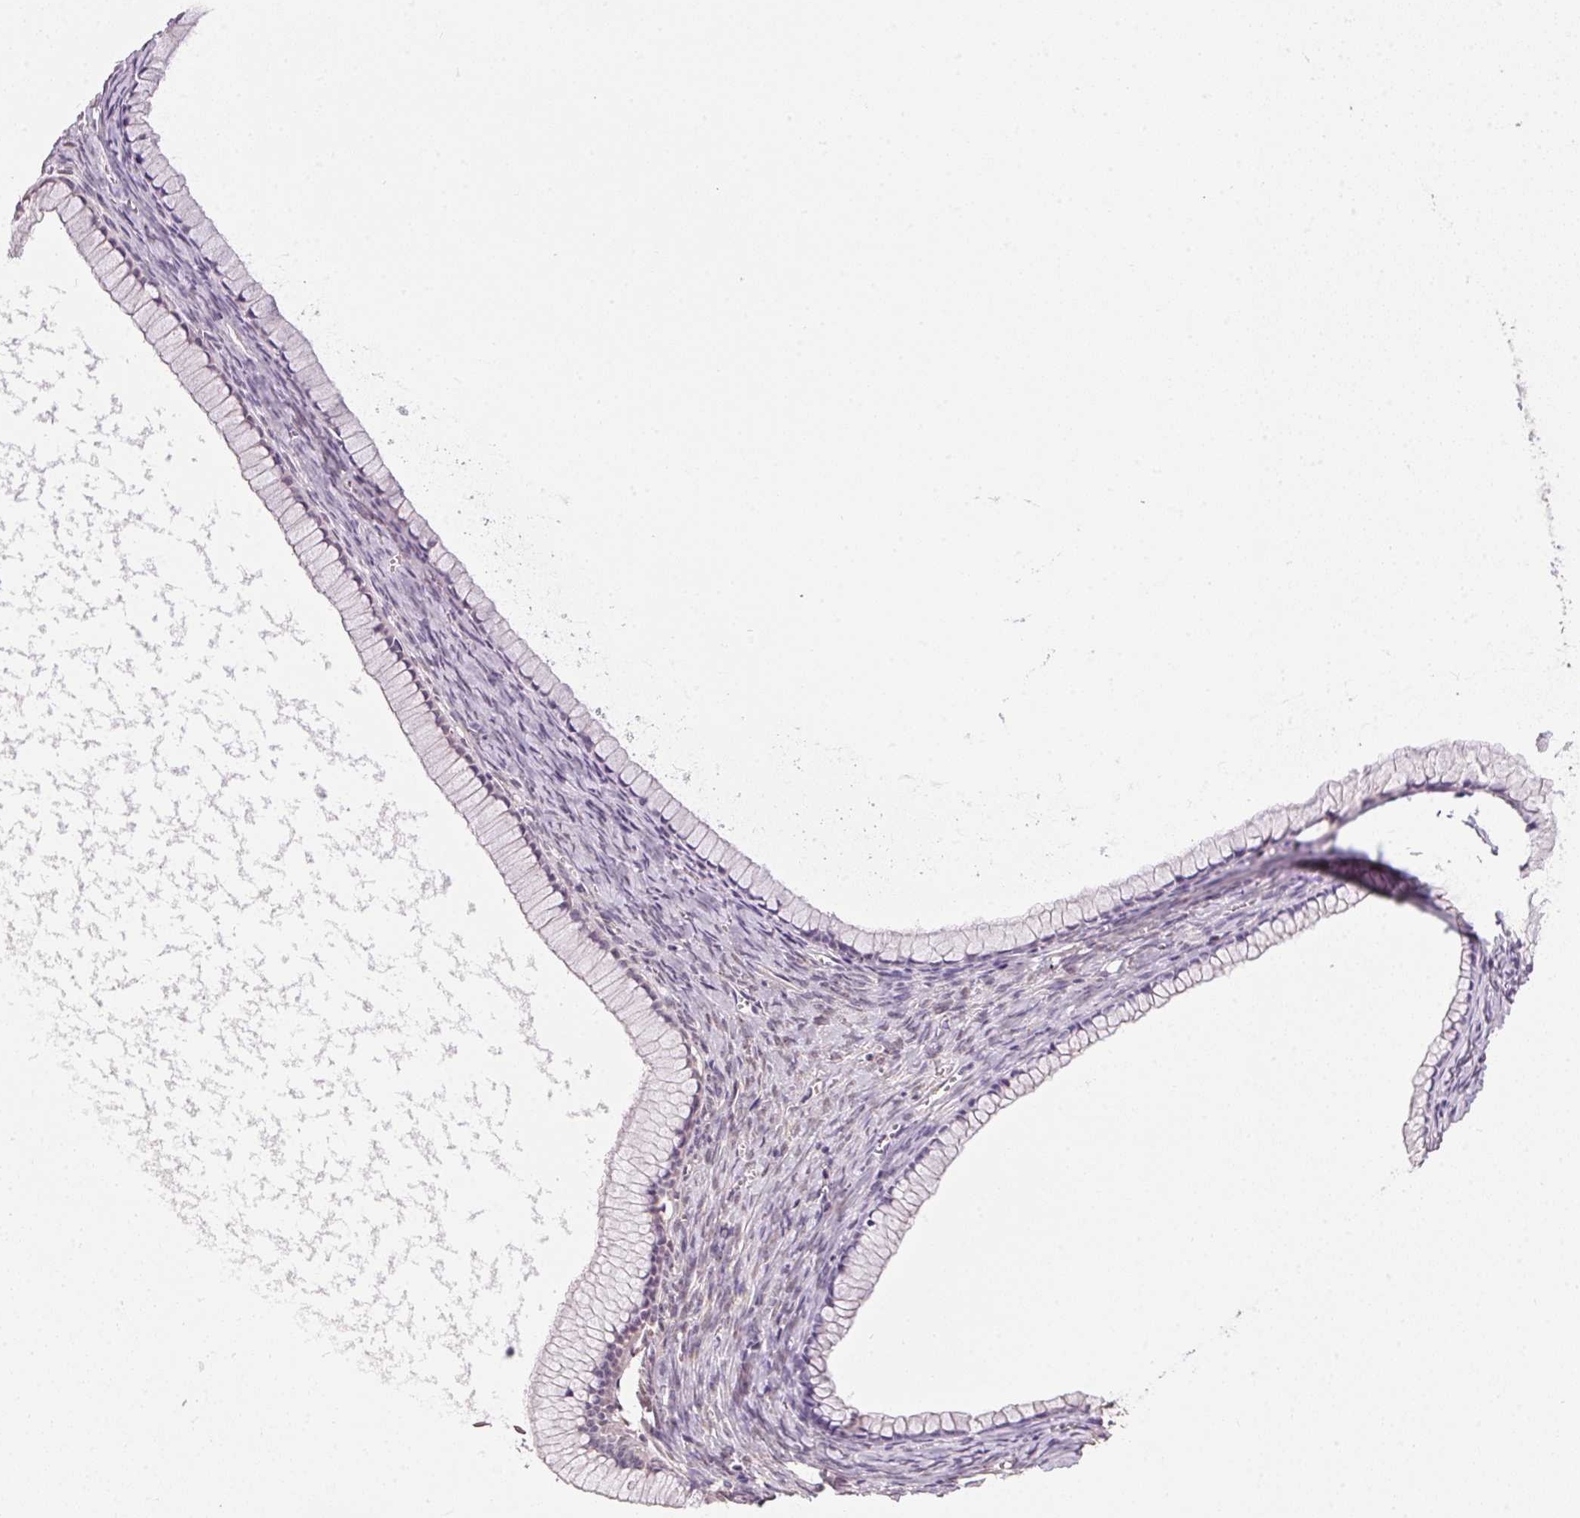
{"staining": {"intensity": "weak", "quantity": "<25%", "location": "cytoplasmic/membranous"}, "tissue": "ovarian cancer", "cell_type": "Tumor cells", "image_type": "cancer", "snomed": [{"axis": "morphology", "description": "Cystadenocarcinoma, mucinous, NOS"}, {"axis": "topography", "description": "Ovary"}], "caption": "A micrograph of ovarian mucinous cystadenocarcinoma stained for a protein demonstrates no brown staining in tumor cells.", "gene": "ADH5", "patient": {"sex": "female", "age": 41}}